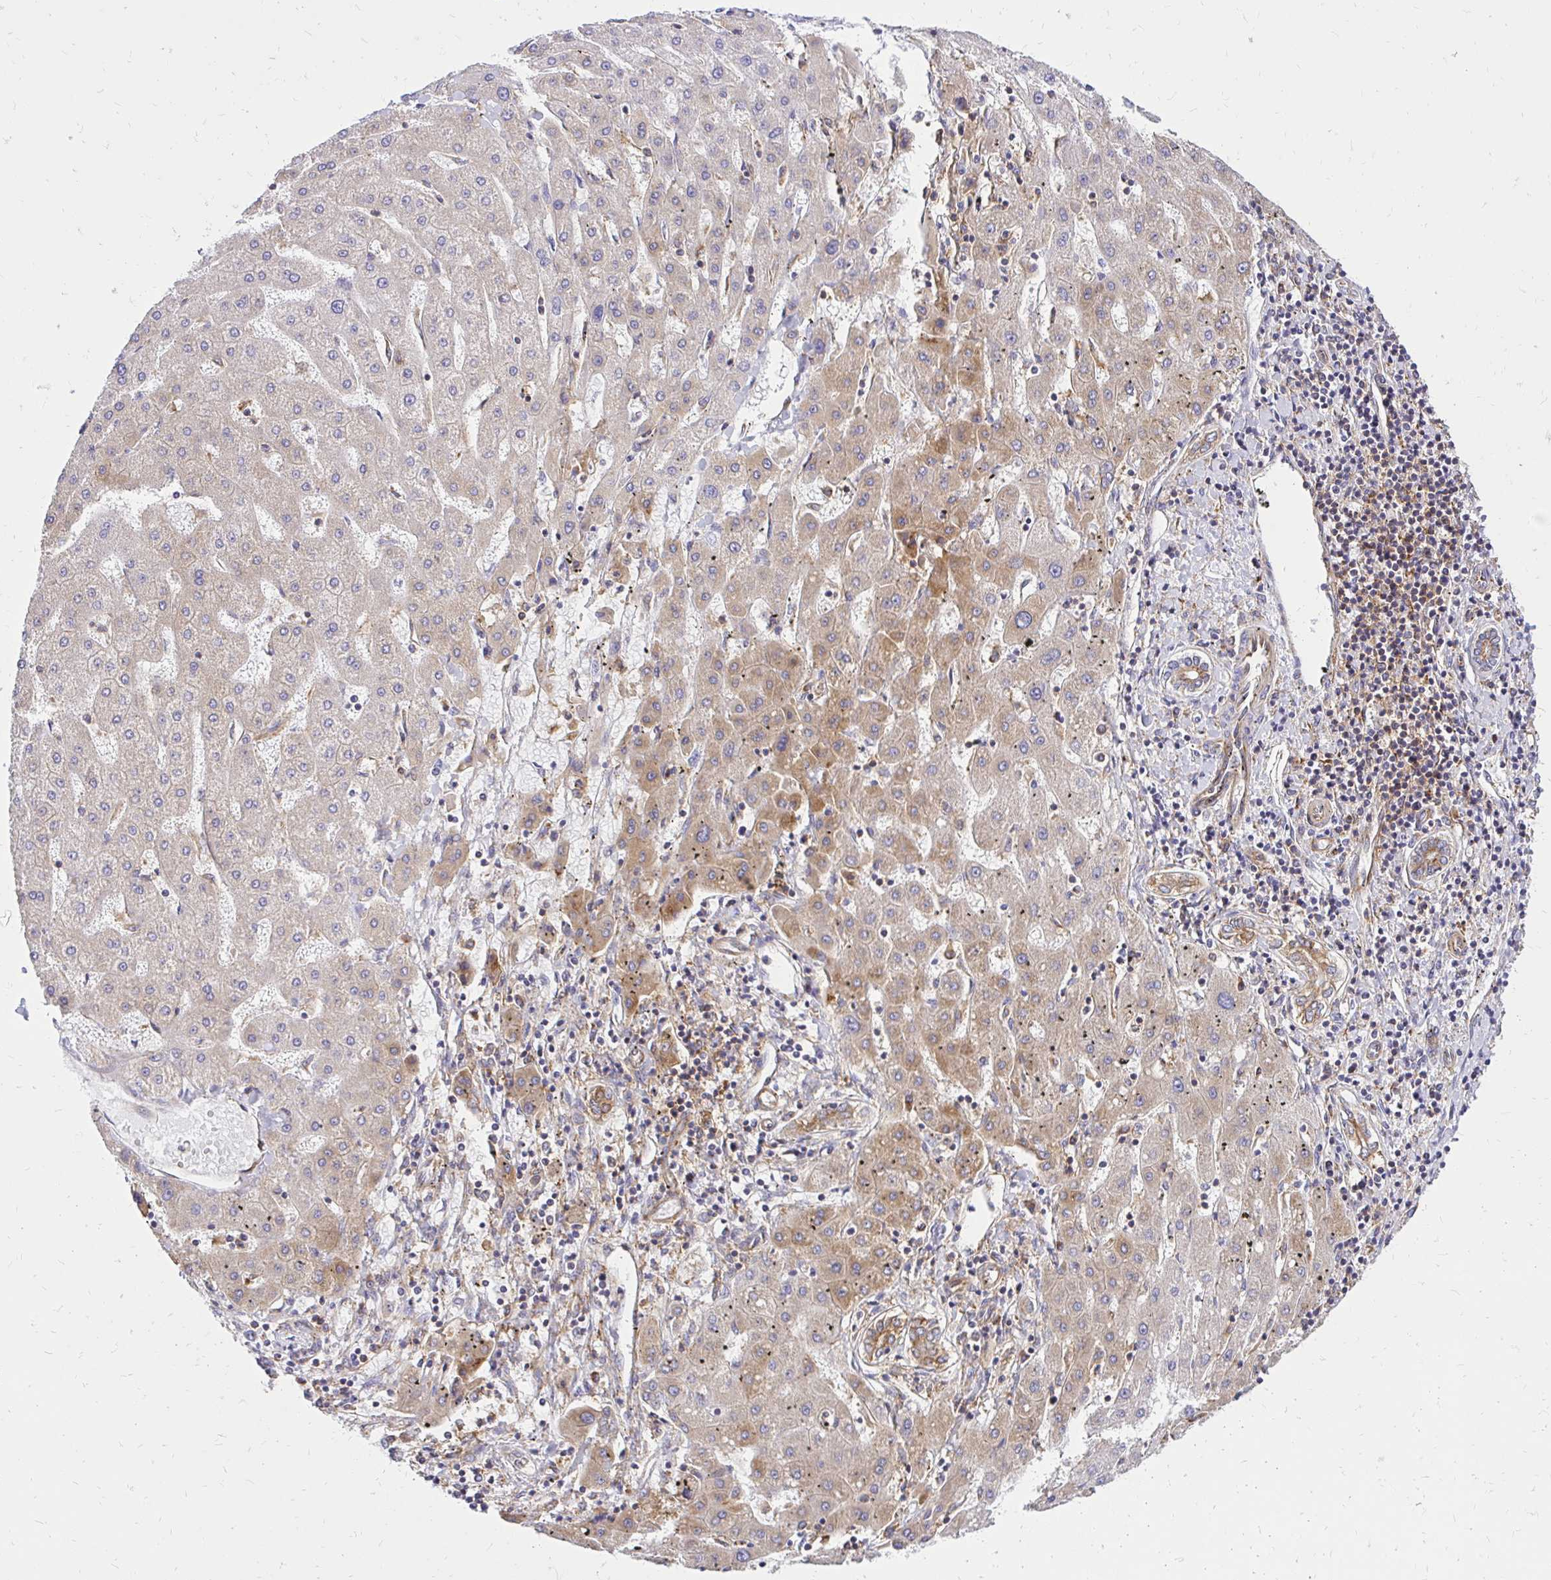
{"staining": {"intensity": "weak", "quantity": "25%-75%", "location": "cytoplasmic/membranous"}, "tissue": "liver cancer", "cell_type": "Tumor cells", "image_type": "cancer", "snomed": [{"axis": "morphology", "description": "Carcinoma, Hepatocellular, NOS"}, {"axis": "topography", "description": "Liver"}], "caption": "IHC (DAB) staining of hepatocellular carcinoma (liver) exhibits weak cytoplasmic/membranous protein staining in about 25%-75% of tumor cells. (Stains: DAB (3,3'-diaminobenzidine) in brown, nuclei in blue, Microscopy: brightfield microscopy at high magnification).", "gene": "ABCB10", "patient": {"sex": "male", "age": 72}}